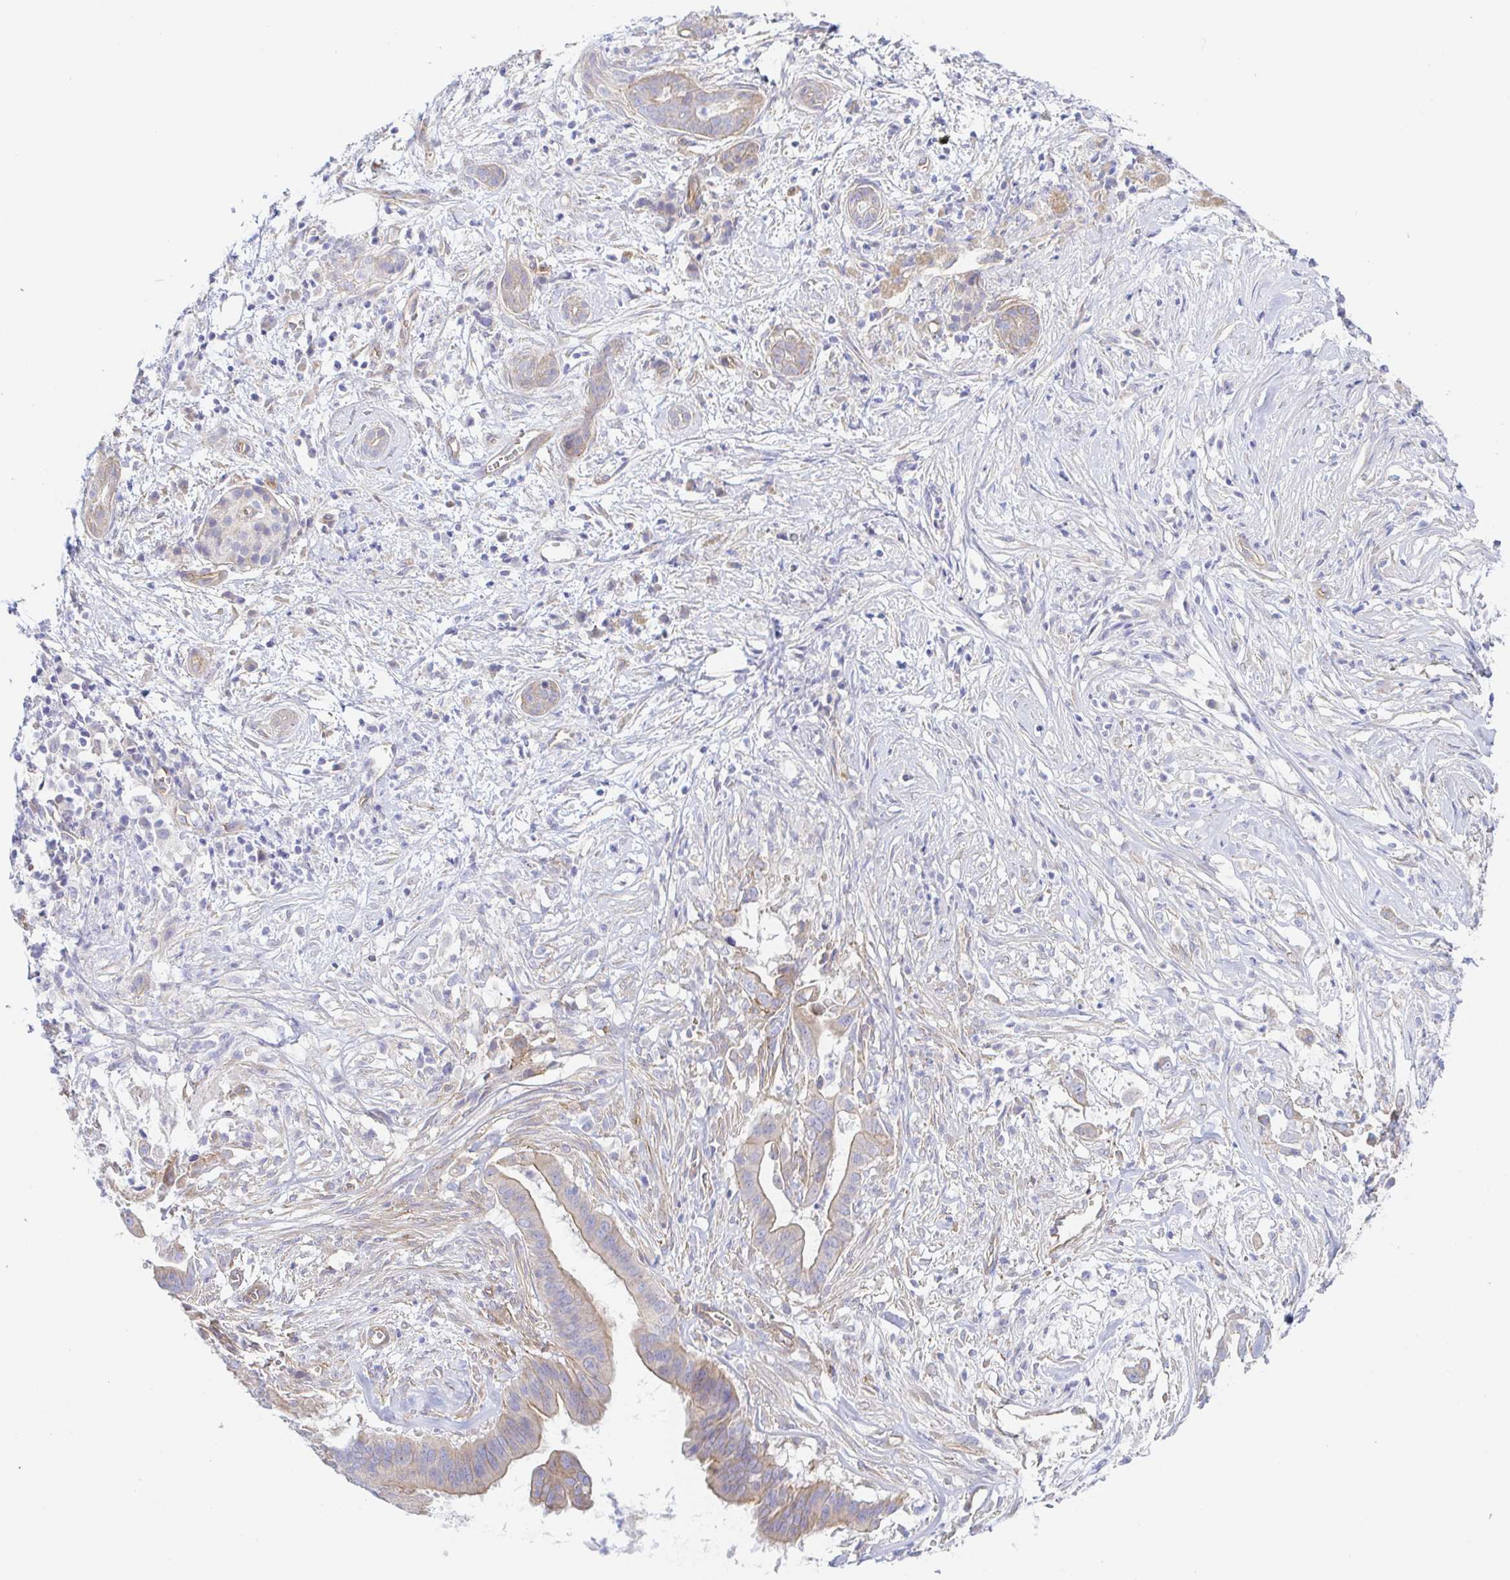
{"staining": {"intensity": "weak", "quantity": "25%-75%", "location": "cytoplasmic/membranous"}, "tissue": "pancreatic cancer", "cell_type": "Tumor cells", "image_type": "cancer", "snomed": [{"axis": "morphology", "description": "Adenocarcinoma, NOS"}, {"axis": "topography", "description": "Pancreas"}], "caption": "Immunohistochemistry of human pancreatic cancer (adenocarcinoma) exhibits low levels of weak cytoplasmic/membranous staining in about 25%-75% of tumor cells.", "gene": "ARL4D", "patient": {"sex": "male", "age": 61}}